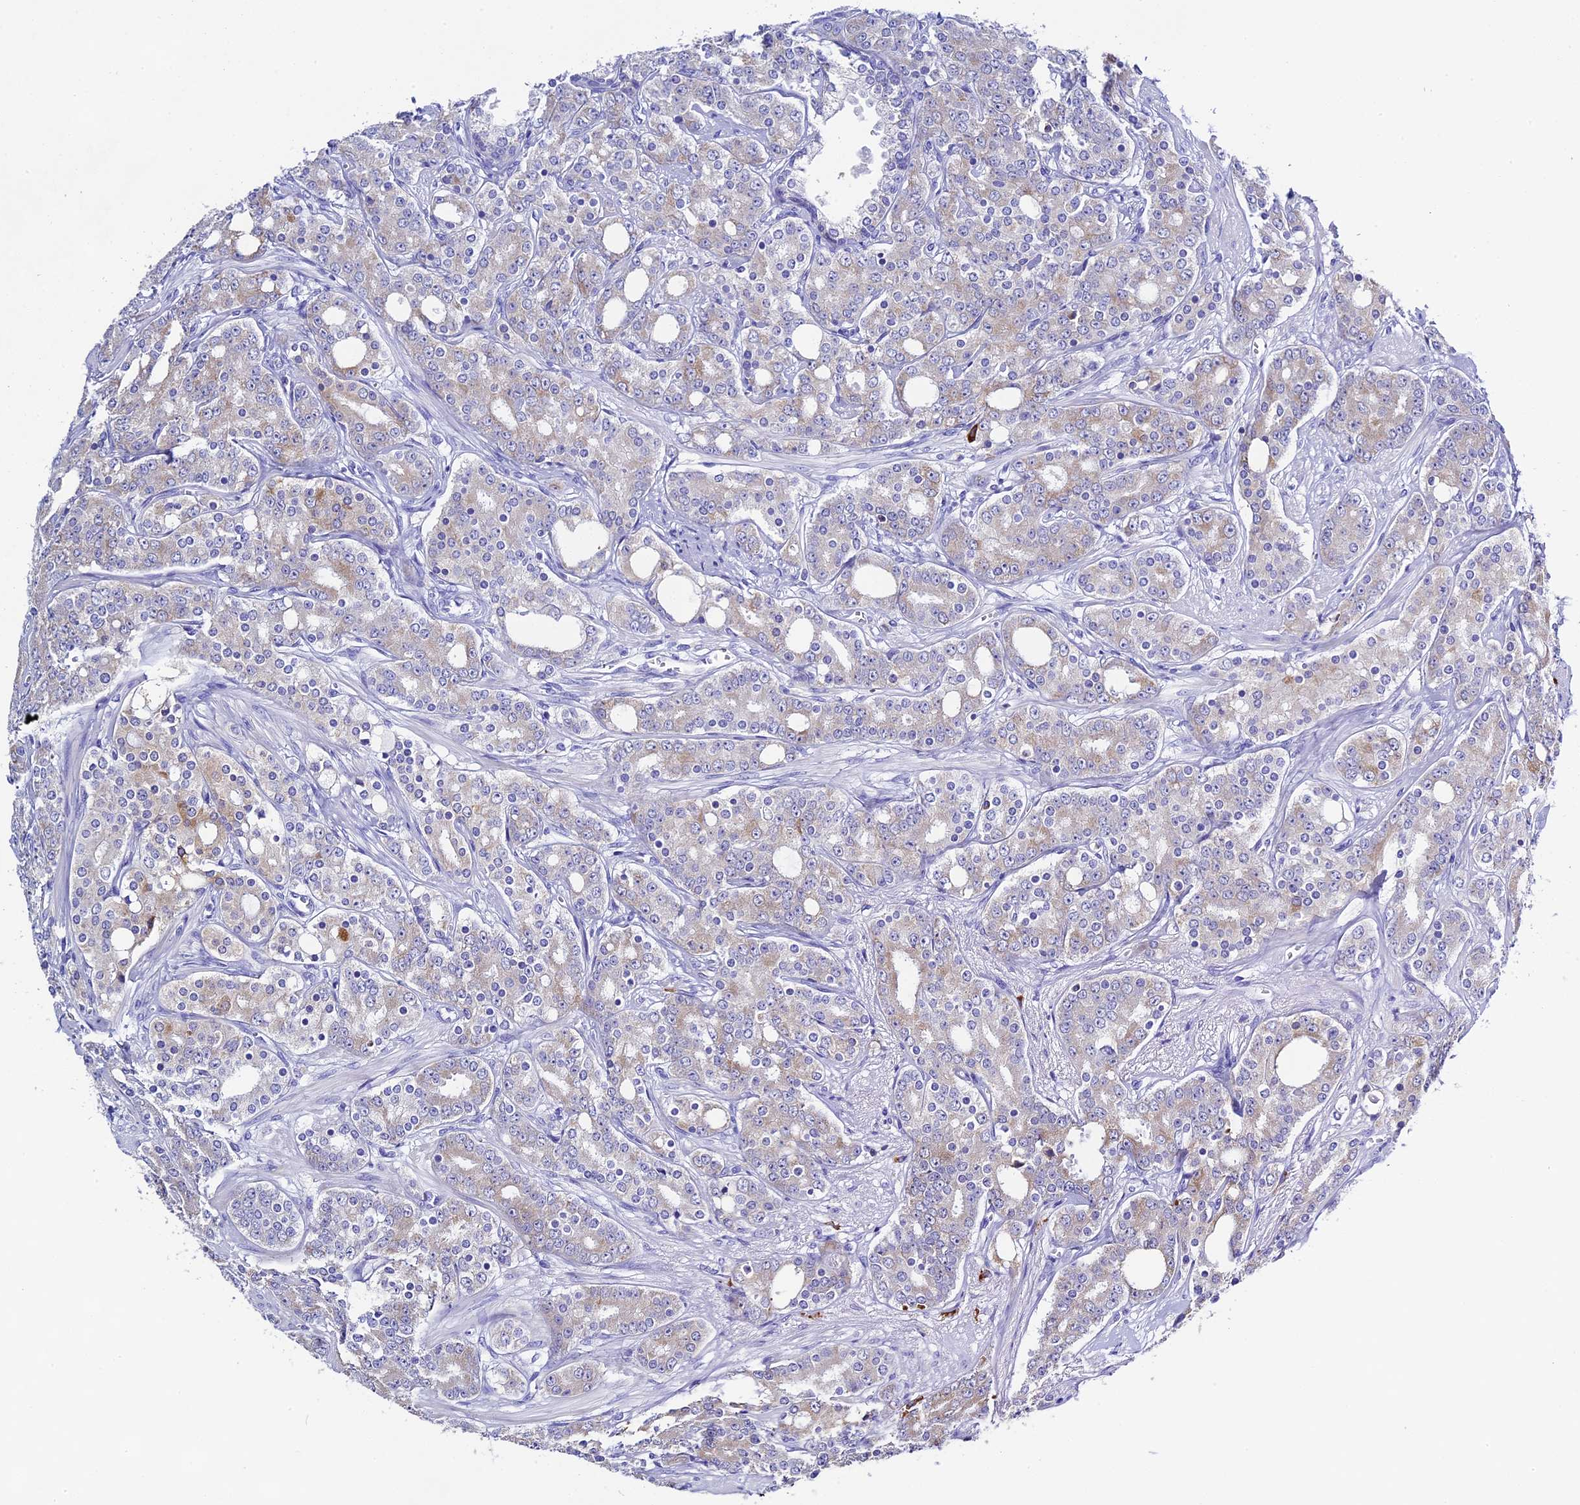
{"staining": {"intensity": "weak", "quantity": "25%-75%", "location": "cytoplasmic/membranous"}, "tissue": "prostate cancer", "cell_type": "Tumor cells", "image_type": "cancer", "snomed": [{"axis": "morphology", "description": "Adenocarcinoma, High grade"}, {"axis": "topography", "description": "Prostate"}], "caption": "Immunohistochemical staining of human prostate cancer (high-grade adenocarcinoma) shows low levels of weak cytoplasmic/membranous protein positivity in approximately 25%-75% of tumor cells. Immunohistochemistry (ihc) stains the protein in brown and the nuclei are stained blue.", "gene": "FKBP11", "patient": {"sex": "male", "age": 62}}